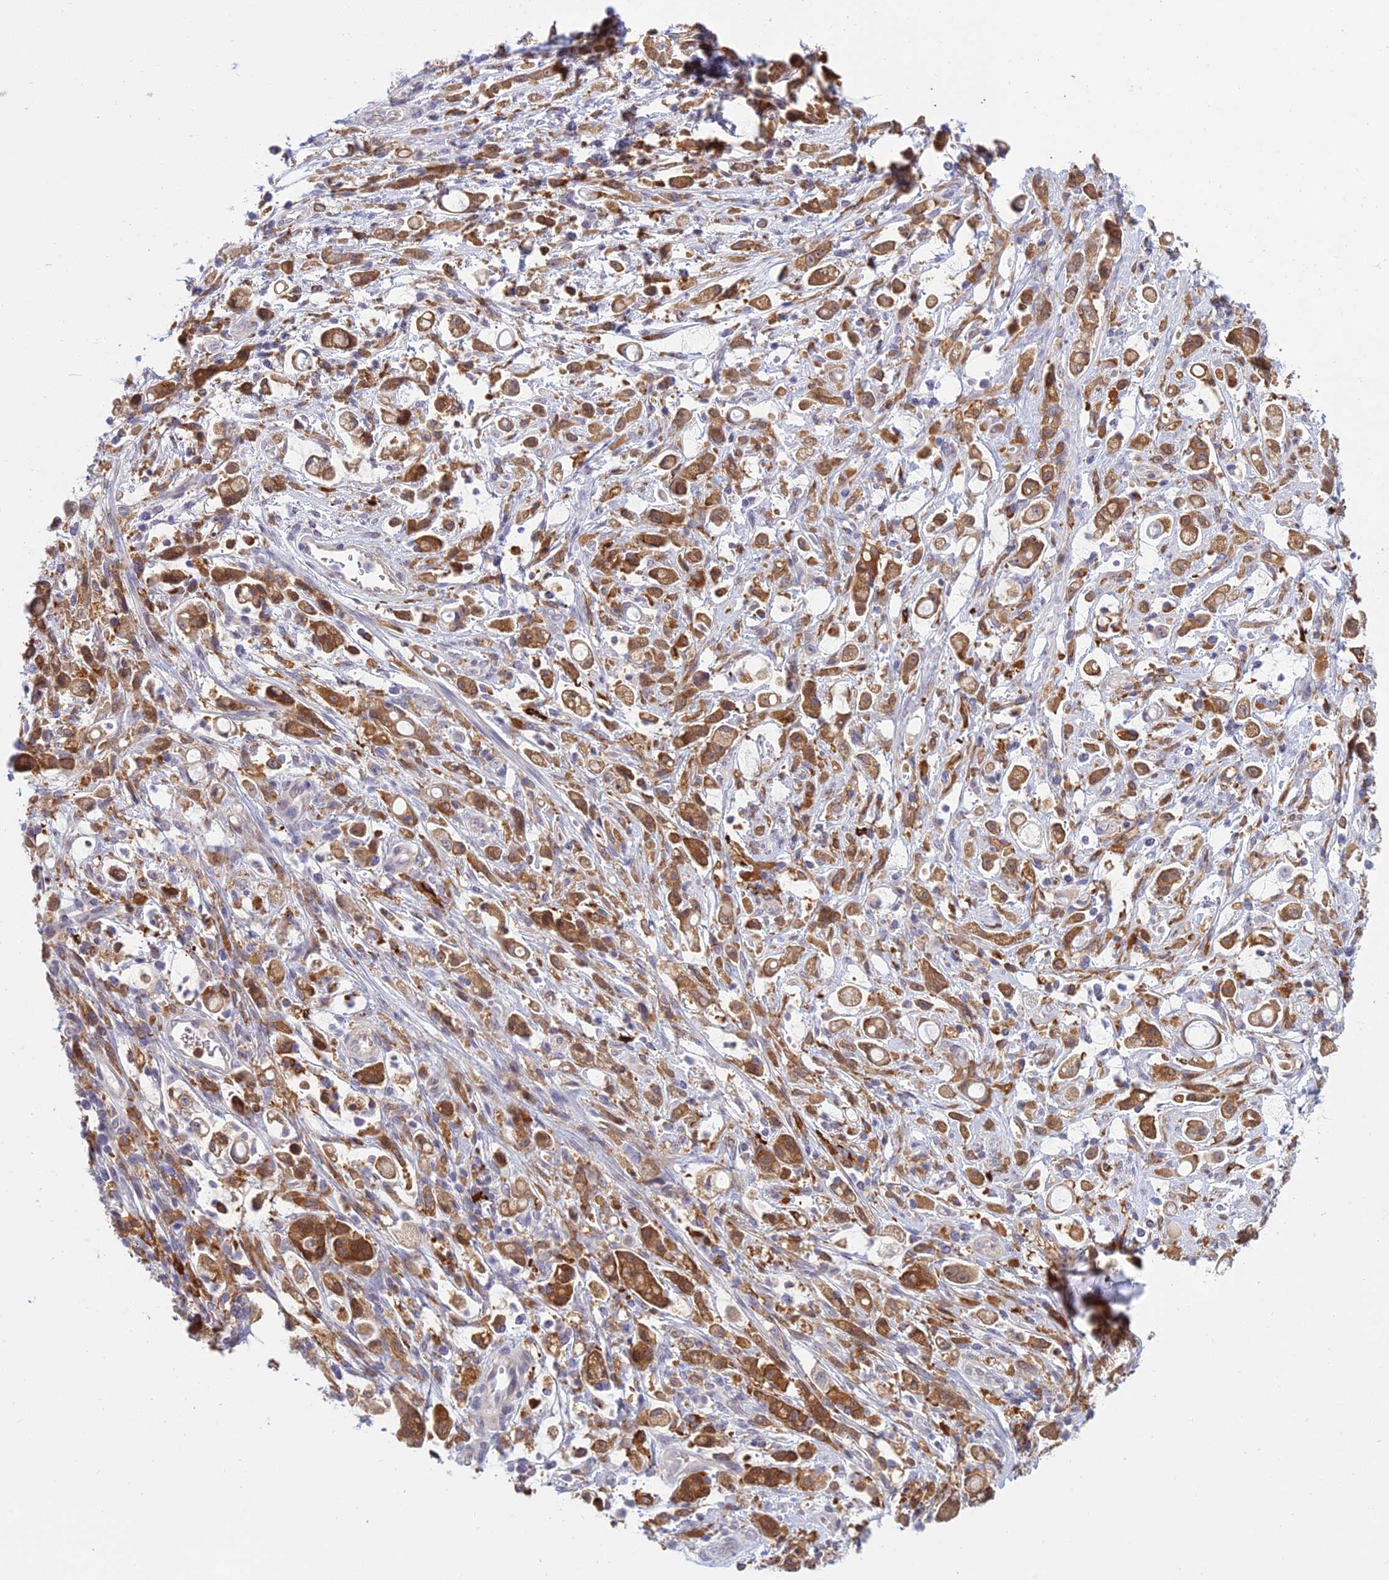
{"staining": {"intensity": "moderate", "quantity": ">75%", "location": "cytoplasmic/membranous"}, "tissue": "stomach cancer", "cell_type": "Tumor cells", "image_type": "cancer", "snomed": [{"axis": "morphology", "description": "Adenocarcinoma, NOS"}, {"axis": "topography", "description": "Stomach"}], "caption": "Stomach adenocarcinoma stained with DAB (3,3'-diaminobenzidine) immunohistochemistry (IHC) exhibits medium levels of moderate cytoplasmic/membranous staining in approximately >75% of tumor cells. Immunohistochemistry stains the protein in brown and the nuclei are stained blue.", "gene": "UBE2G1", "patient": {"sex": "female", "age": 60}}